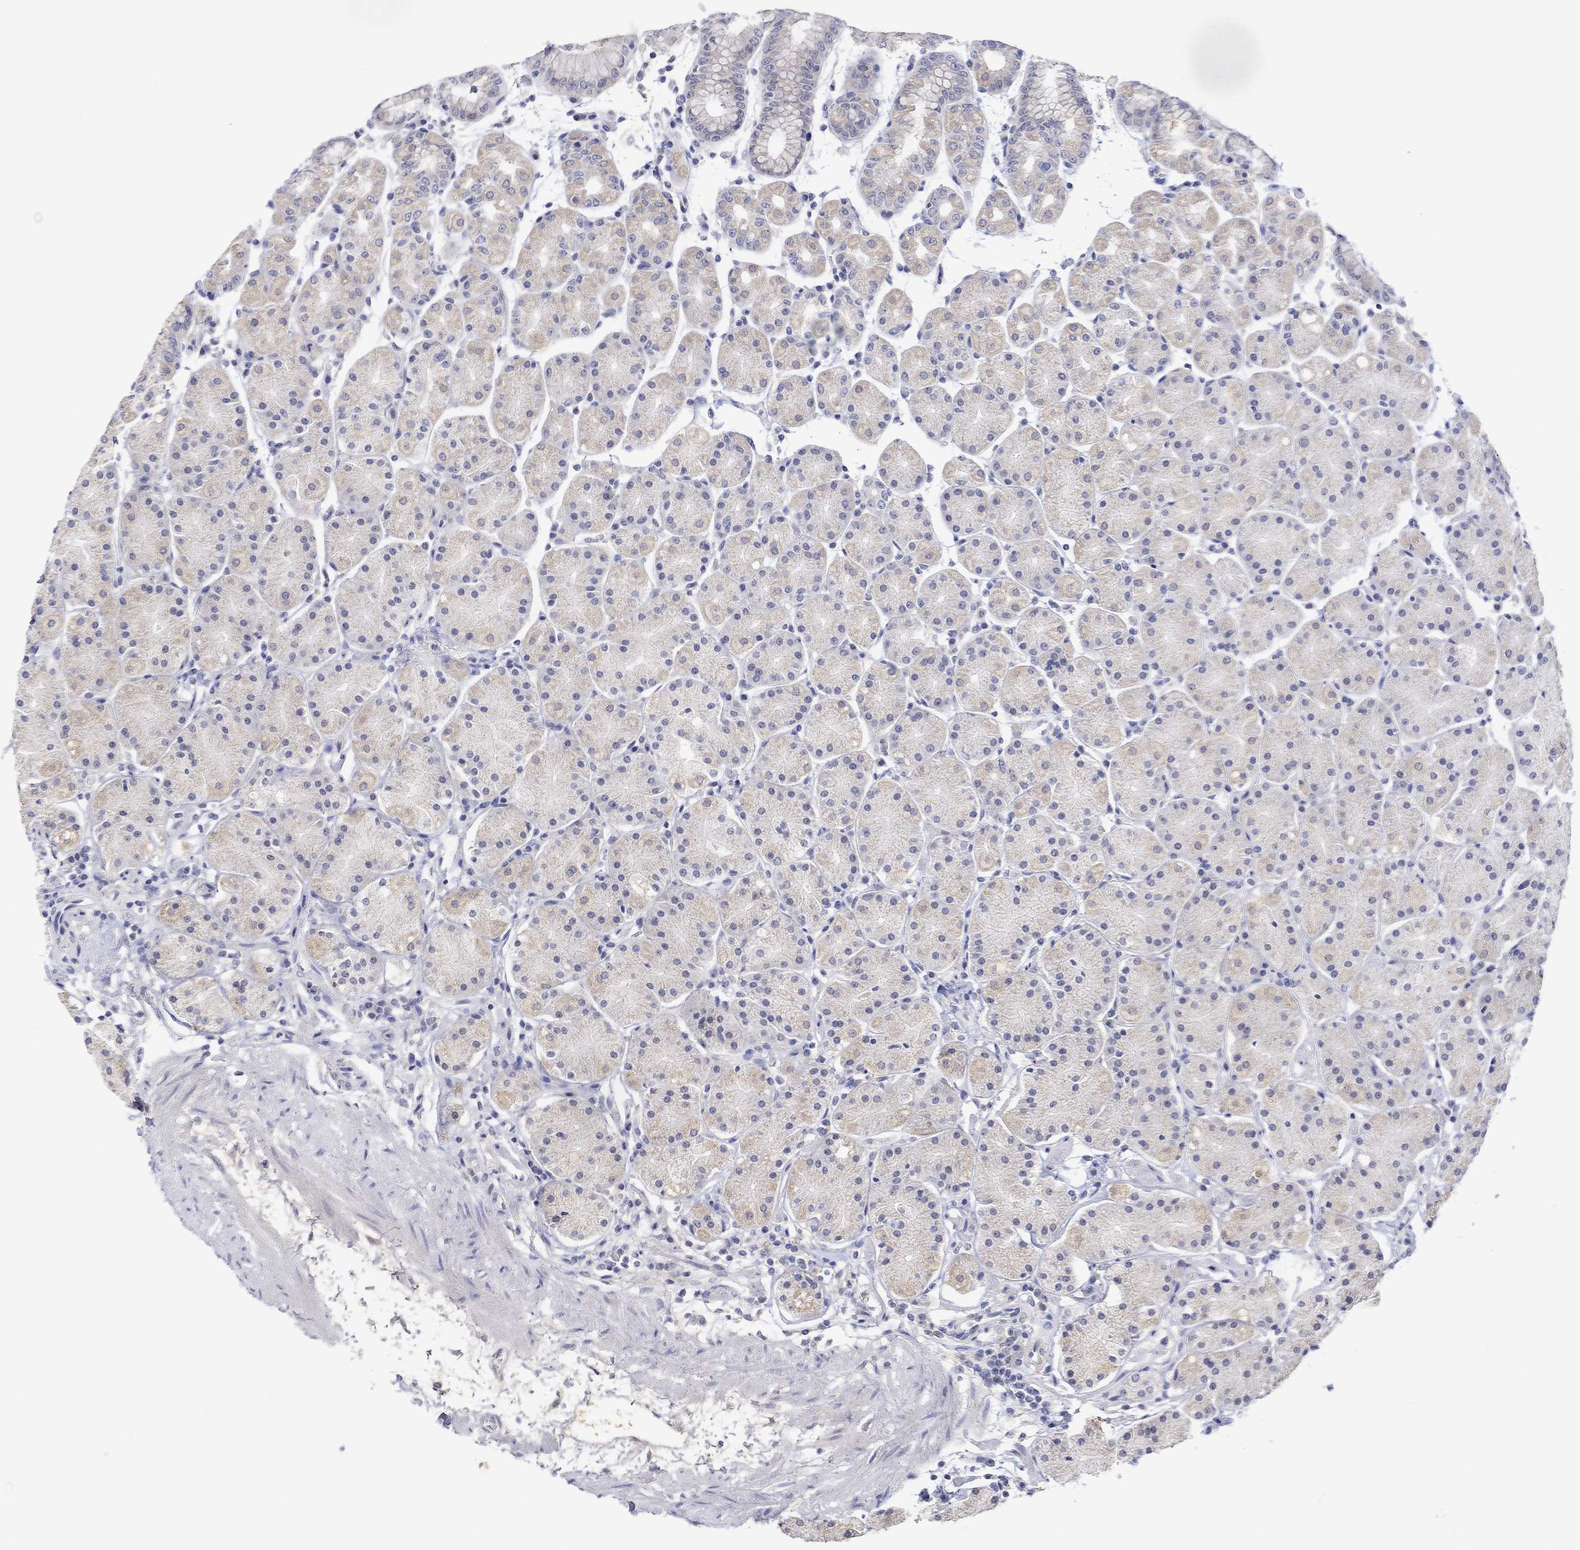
{"staining": {"intensity": "weak", "quantity": "<25%", "location": "cytoplasmic/membranous"}, "tissue": "stomach", "cell_type": "Glandular cells", "image_type": "normal", "snomed": [{"axis": "morphology", "description": "Normal tissue, NOS"}, {"axis": "topography", "description": "Stomach"}], "caption": "Immunohistochemical staining of benign human stomach reveals no significant positivity in glandular cells.", "gene": "FNDC5", "patient": {"sex": "male", "age": 54}}